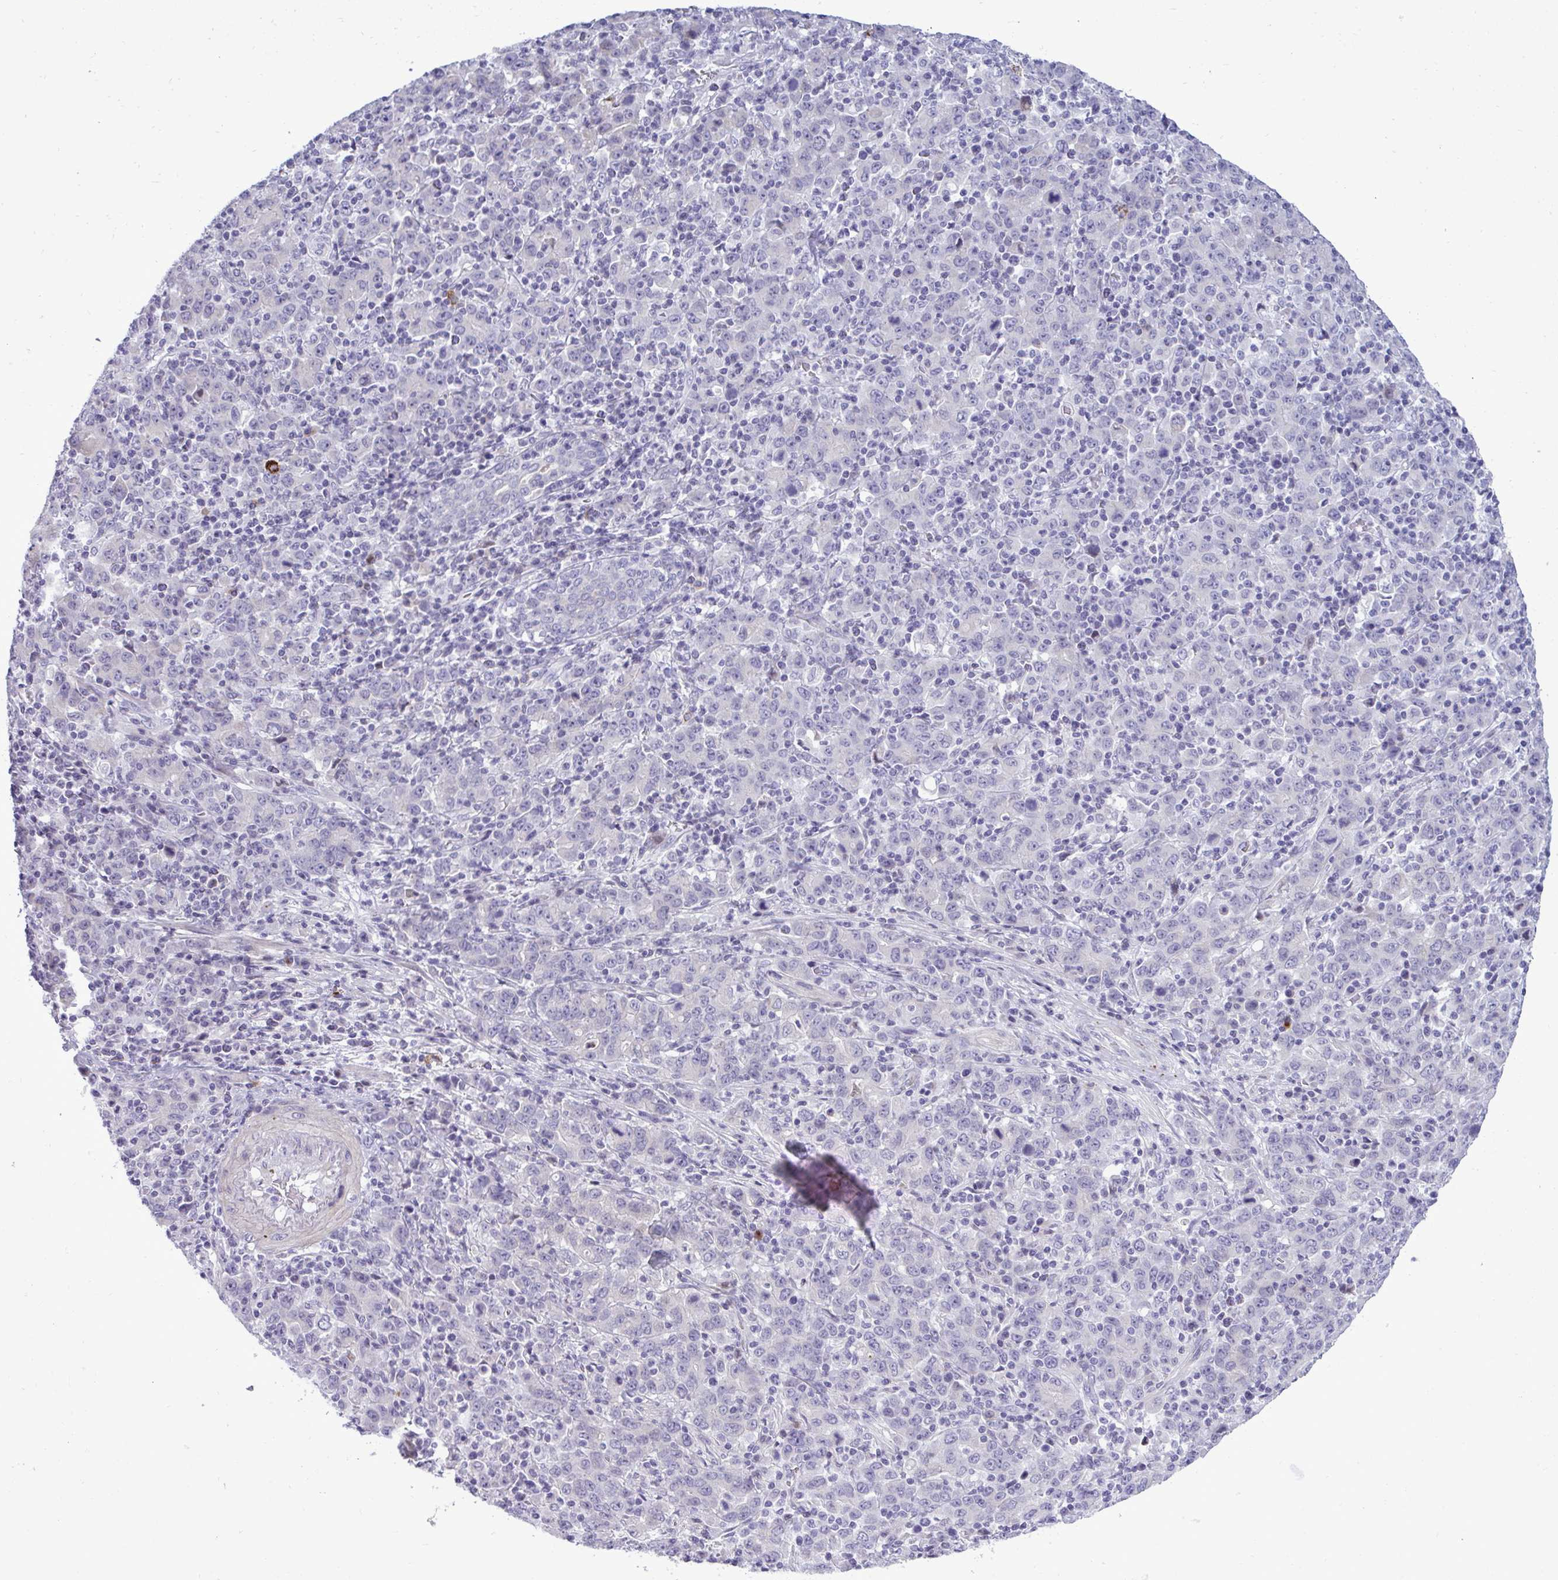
{"staining": {"intensity": "negative", "quantity": "none", "location": "none"}, "tissue": "stomach cancer", "cell_type": "Tumor cells", "image_type": "cancer", "snomed": [{"axis": "morphology", "description": "Adenocarcinoma, NOS"}, {"axis": "topography", "description": "Stomach, upper"}], "caption": "Immunohistochemistry image of neoplastic tissue: stomach adenocarcinoma stained with DAB (3,3'-diaminobenzidine) displays no significant protein staining in tumor cells. The staining is performed using DAB brown chromogen with nuclei counter-stained in using hematoxylin.", "gene": "SPAG1", "patient": {"sex": "male", "age": 69}}